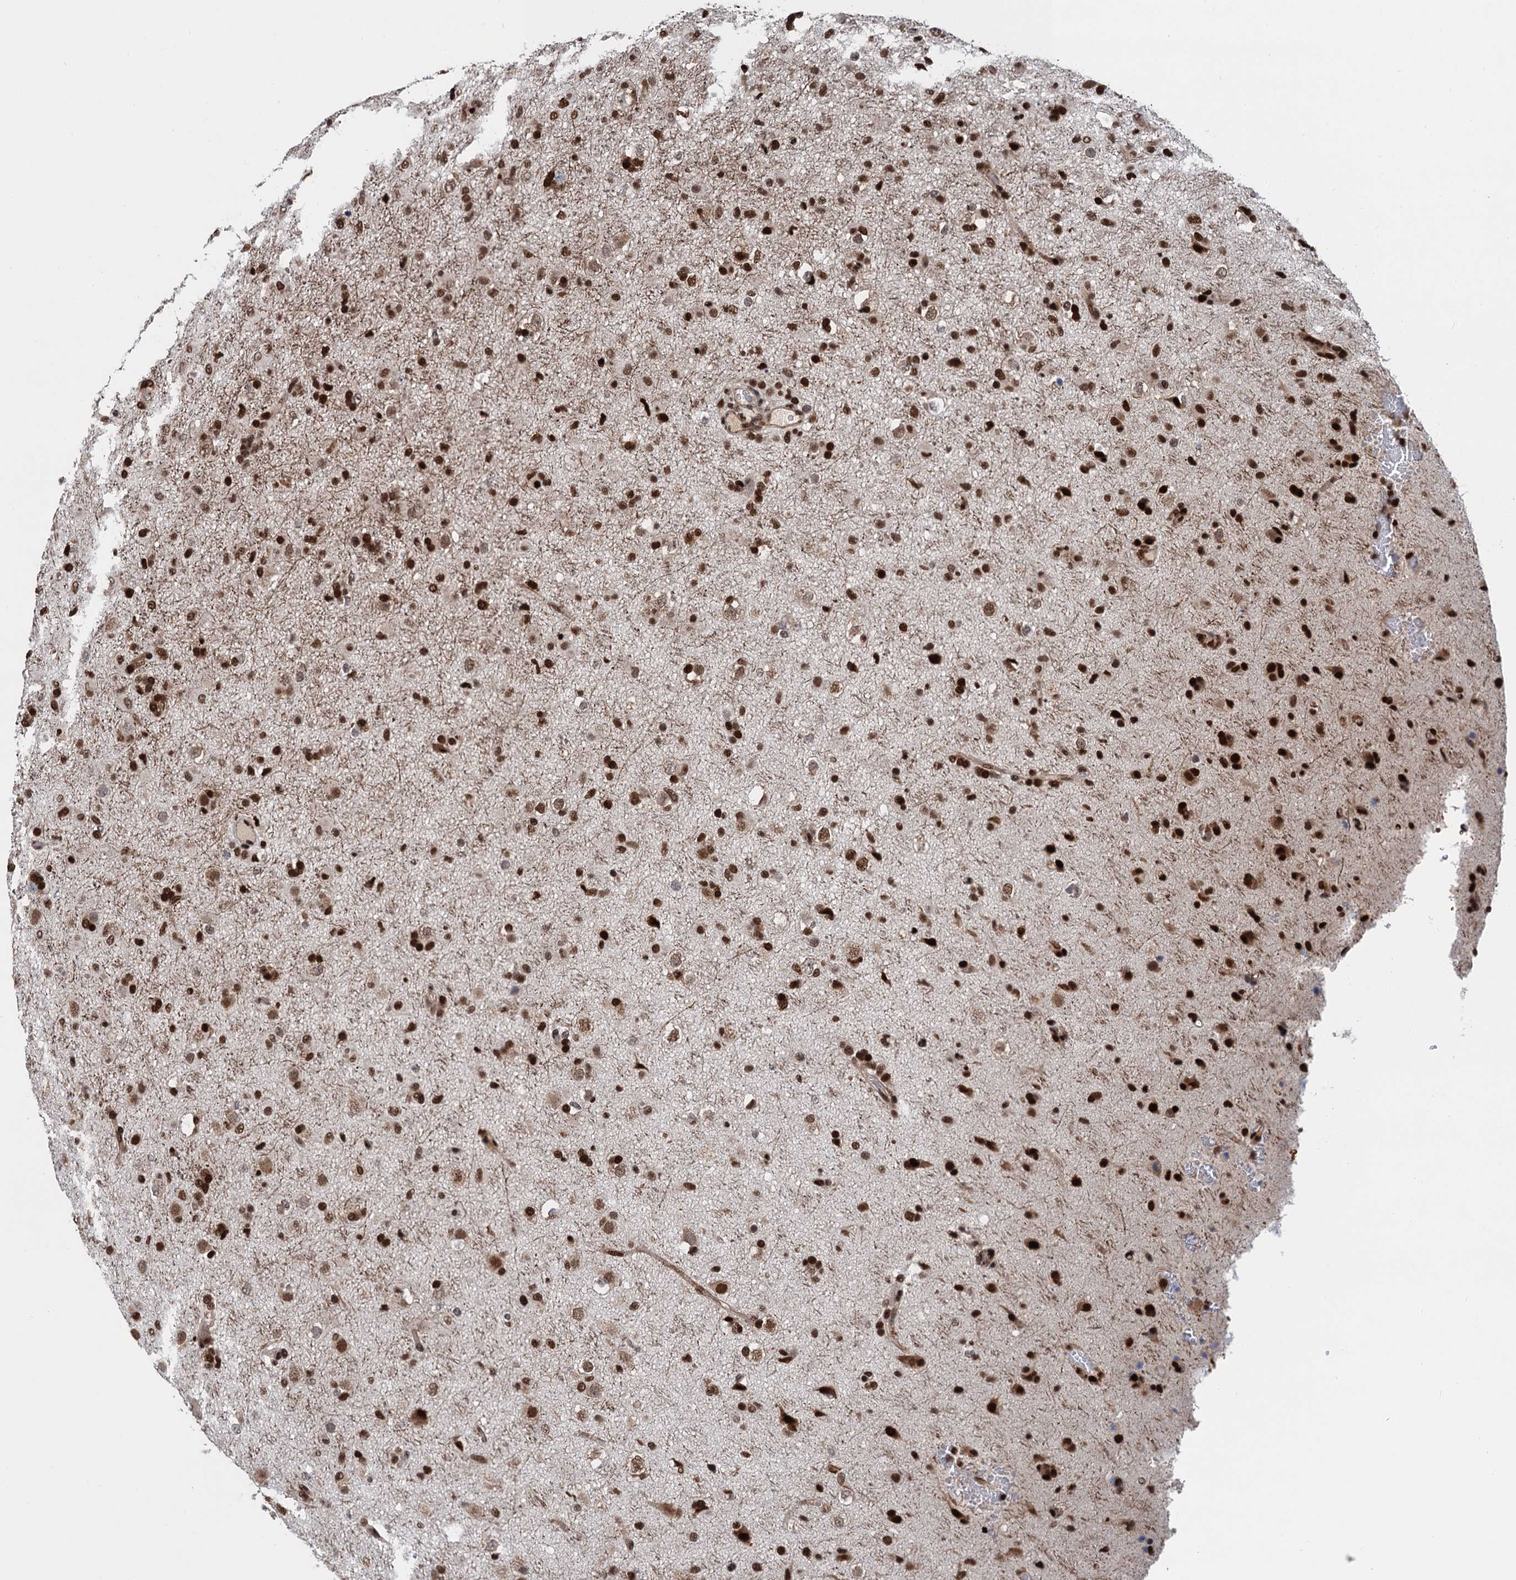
{"staining": {"intensity": "moderate", "quantity": ">75%", "location": "nuclear"}, "tissue": "glioma", "cell_type": "Tumor cells", "image_type": "cancer", "snomed": [{"axis": "morphology", "description": "Glioma, malignant, Low grade"}, {"axis": "topography", "description": "Brain"}], "caption": "DAB immunohistochemical staining of human malignant glioma (low-grade) displays moderate nuclear protein staining in about >75% of tumor cells.", "gene": "PPP4R1", "patient": {"sex": "male", "age": 65}}